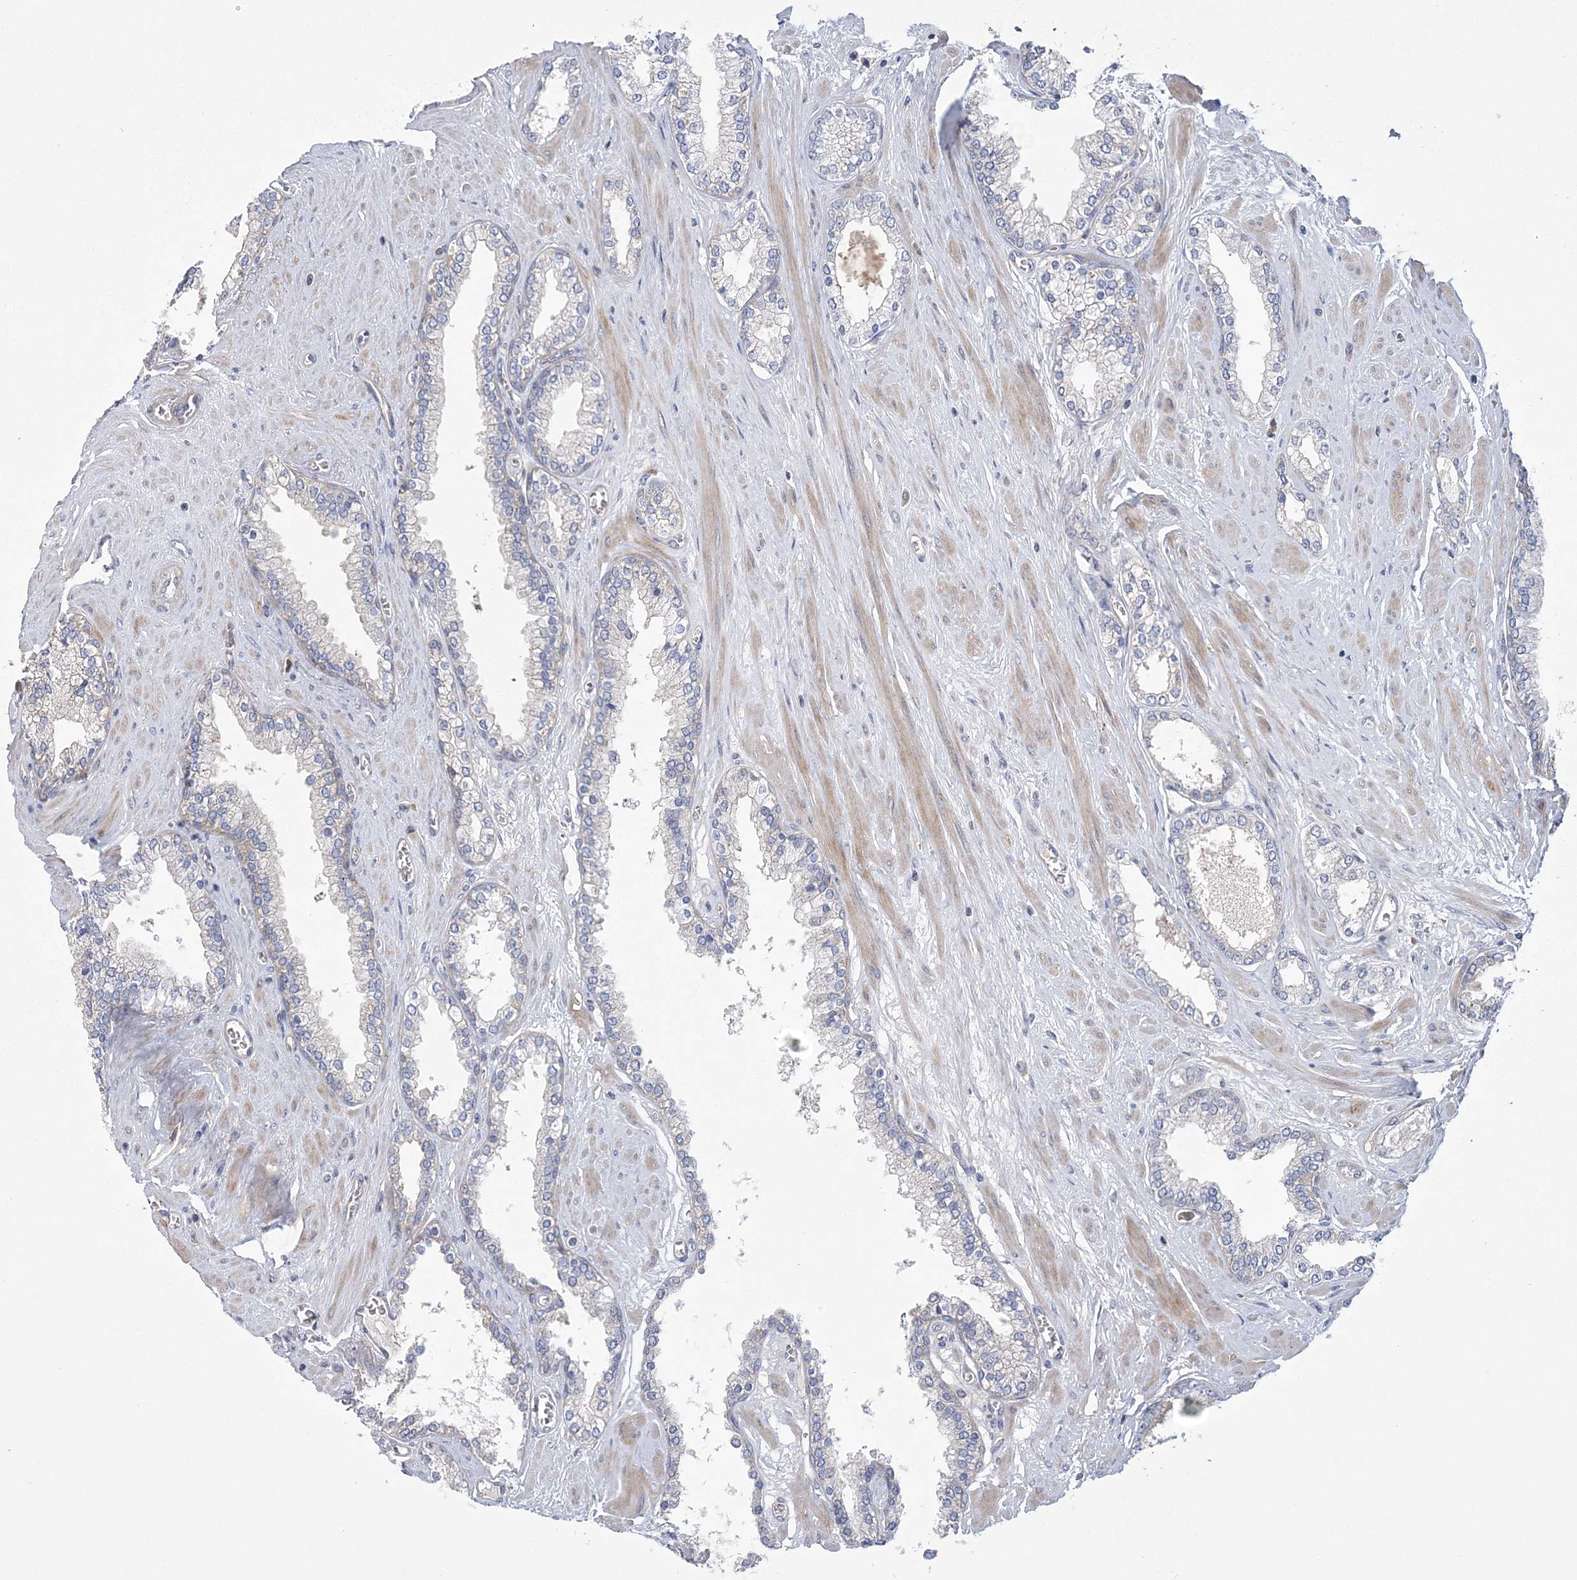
{"staining": {"intensity": "negative", "quantity": "none", "location": "none"}, "tissue": "prostate cancer", "cell_type": "Tumor cells", "image_type": "cancer", "snomed": [{"axis": "morphology", "description": "Adenocarcinoma, Low grade"}, {"axis": "topography", "description": "Prostate"}], "caption": "High magnification brightfield microscopy of prostate cancer stained with DAB (brown) and counterstained with hematoxylin (blue): tumor cells show no significant expression.", "gene": "ARSJ", "patient": {"sex": "male", "age": 62}}